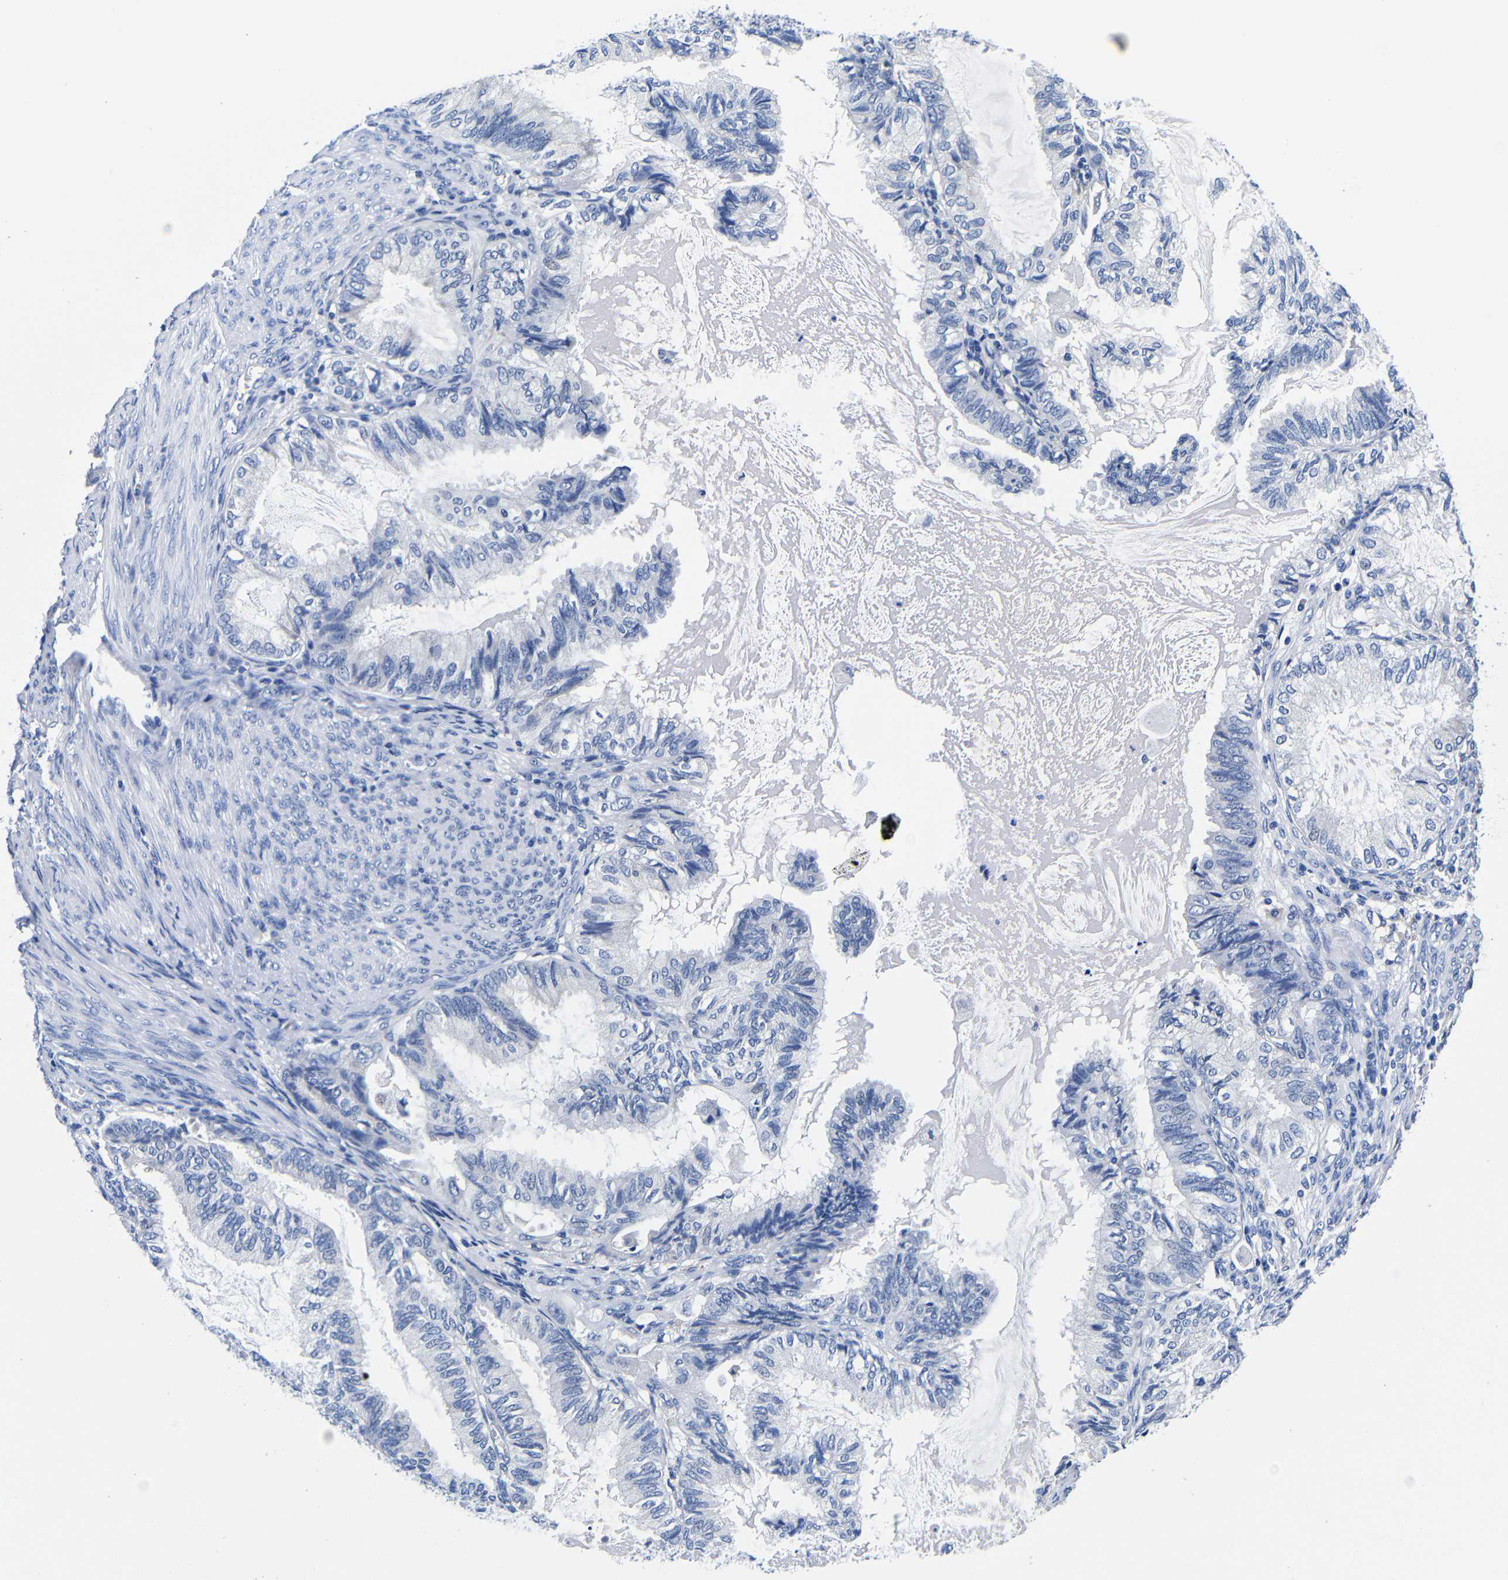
{"staining": {"intensity": "negative", "quantity": "none", "location": "none"}, "tissue": "cervical cancer", "cell_type": "Tumor cells", "image_type": "cancer", "snomed": [{"axis": "morphology", "description": "Normal tissue, NOS"}, {"axis": "morphology", "description": "Adenocarcinoma, NOS"}, {"axis": "topography", "description": "Cervix"}, {"axis": "topography", "description": "Endometrium"}], "caption": "Tumor cells show no significant staining in cervical cancer.", "gene": "CLEC4G", "patient": {"sex": "female", "age": 86}}